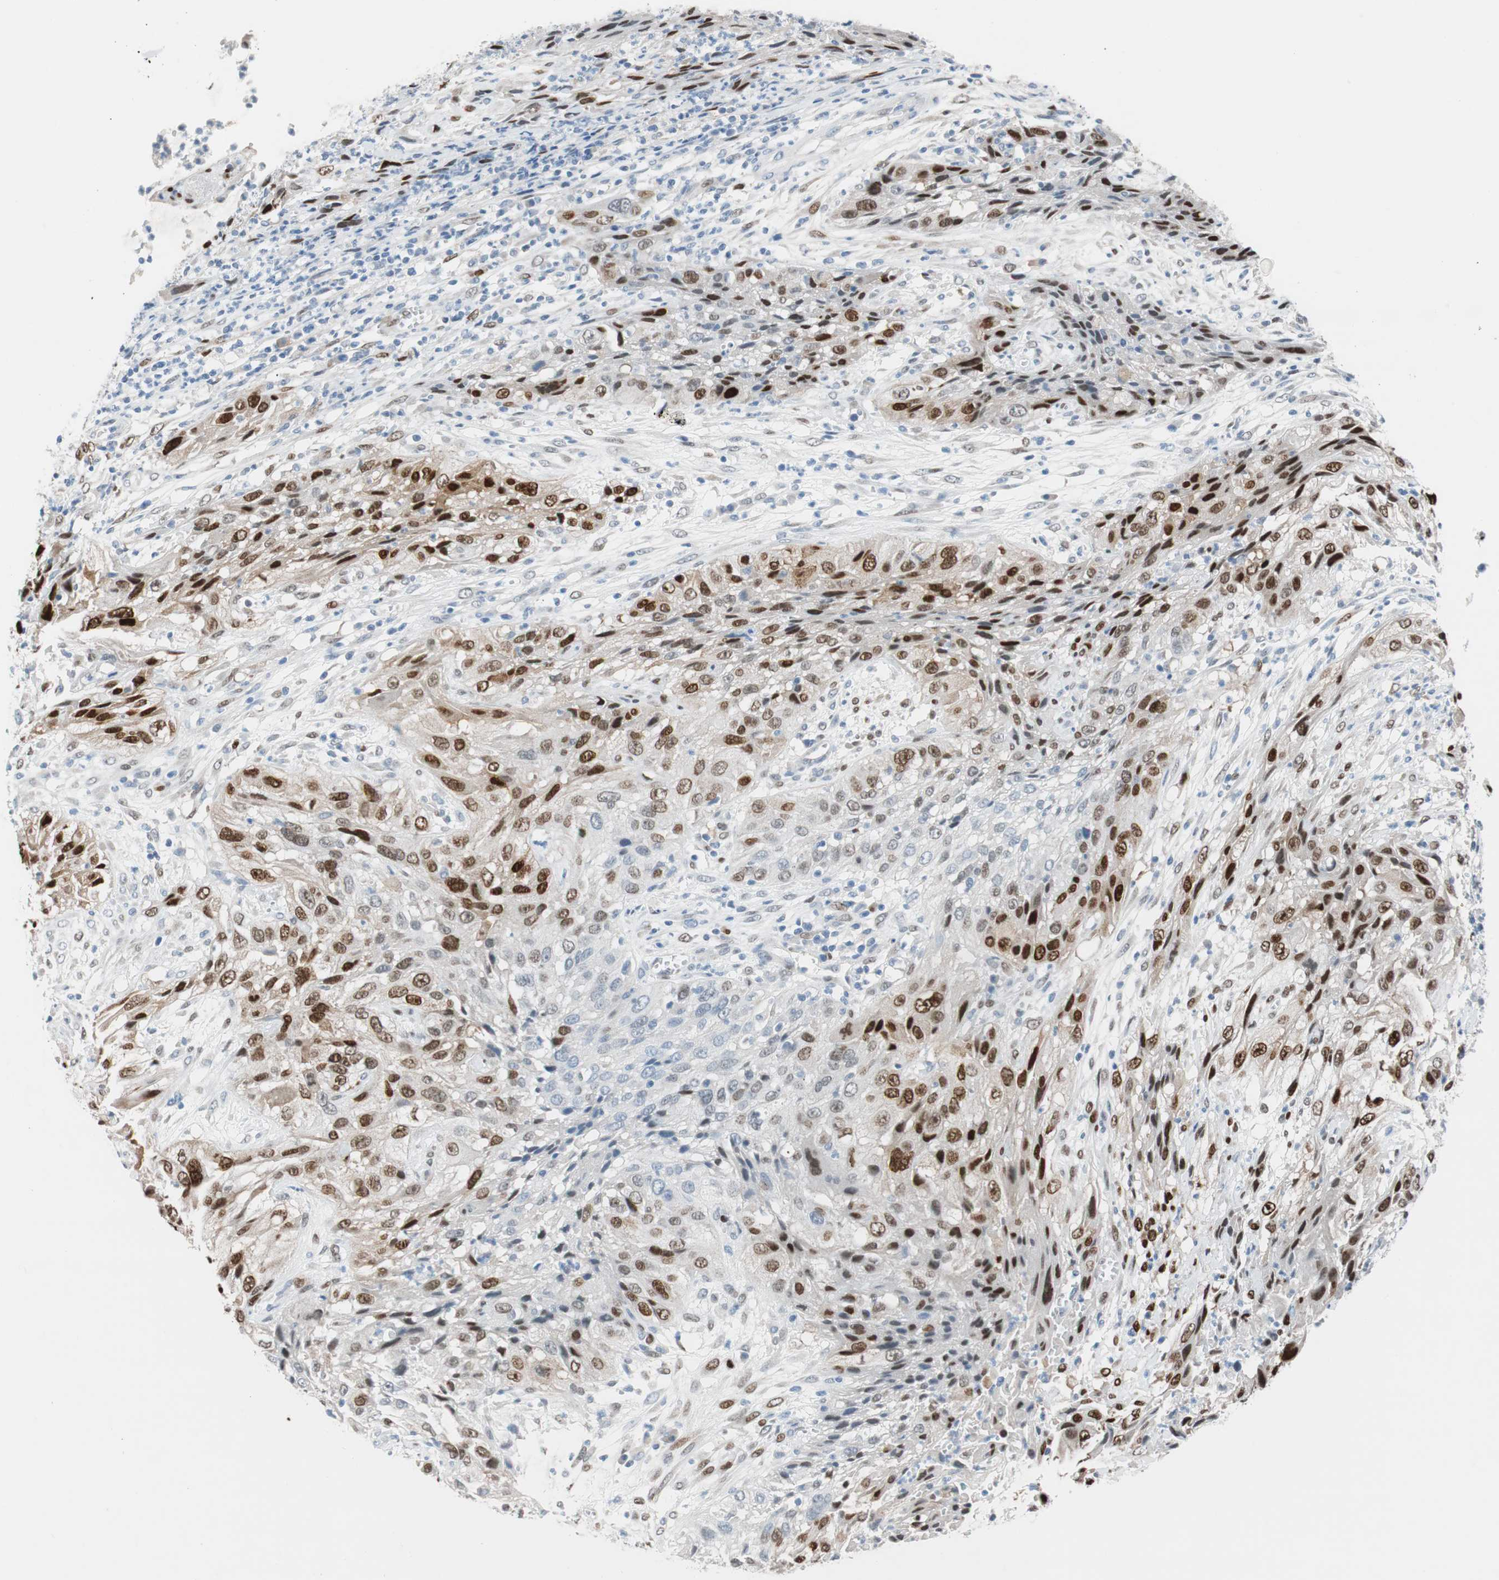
{"staining": {"intensity": "moderate", "quantity": "25%-75%", "location": "nuclear"}, "tissue": "cervical cancer", "cell_type": "Tumor cells", "image_type": "cancer", "snomed": [{"axis": "morphology", "description": "Squamous cell carcinoma, NOS"}, {"axis": "topography", "description": "Cervix"}], "caption": "IHC histopathology image of human cervical cancer (squamous cell carcinoma) stained for a protein (brown), which shows medium levels of moderate nuclear positivity in about 25%-75% of tumor cells.", "gene": "FOSL1", "patient": {"sex": "female", "age": 32}}